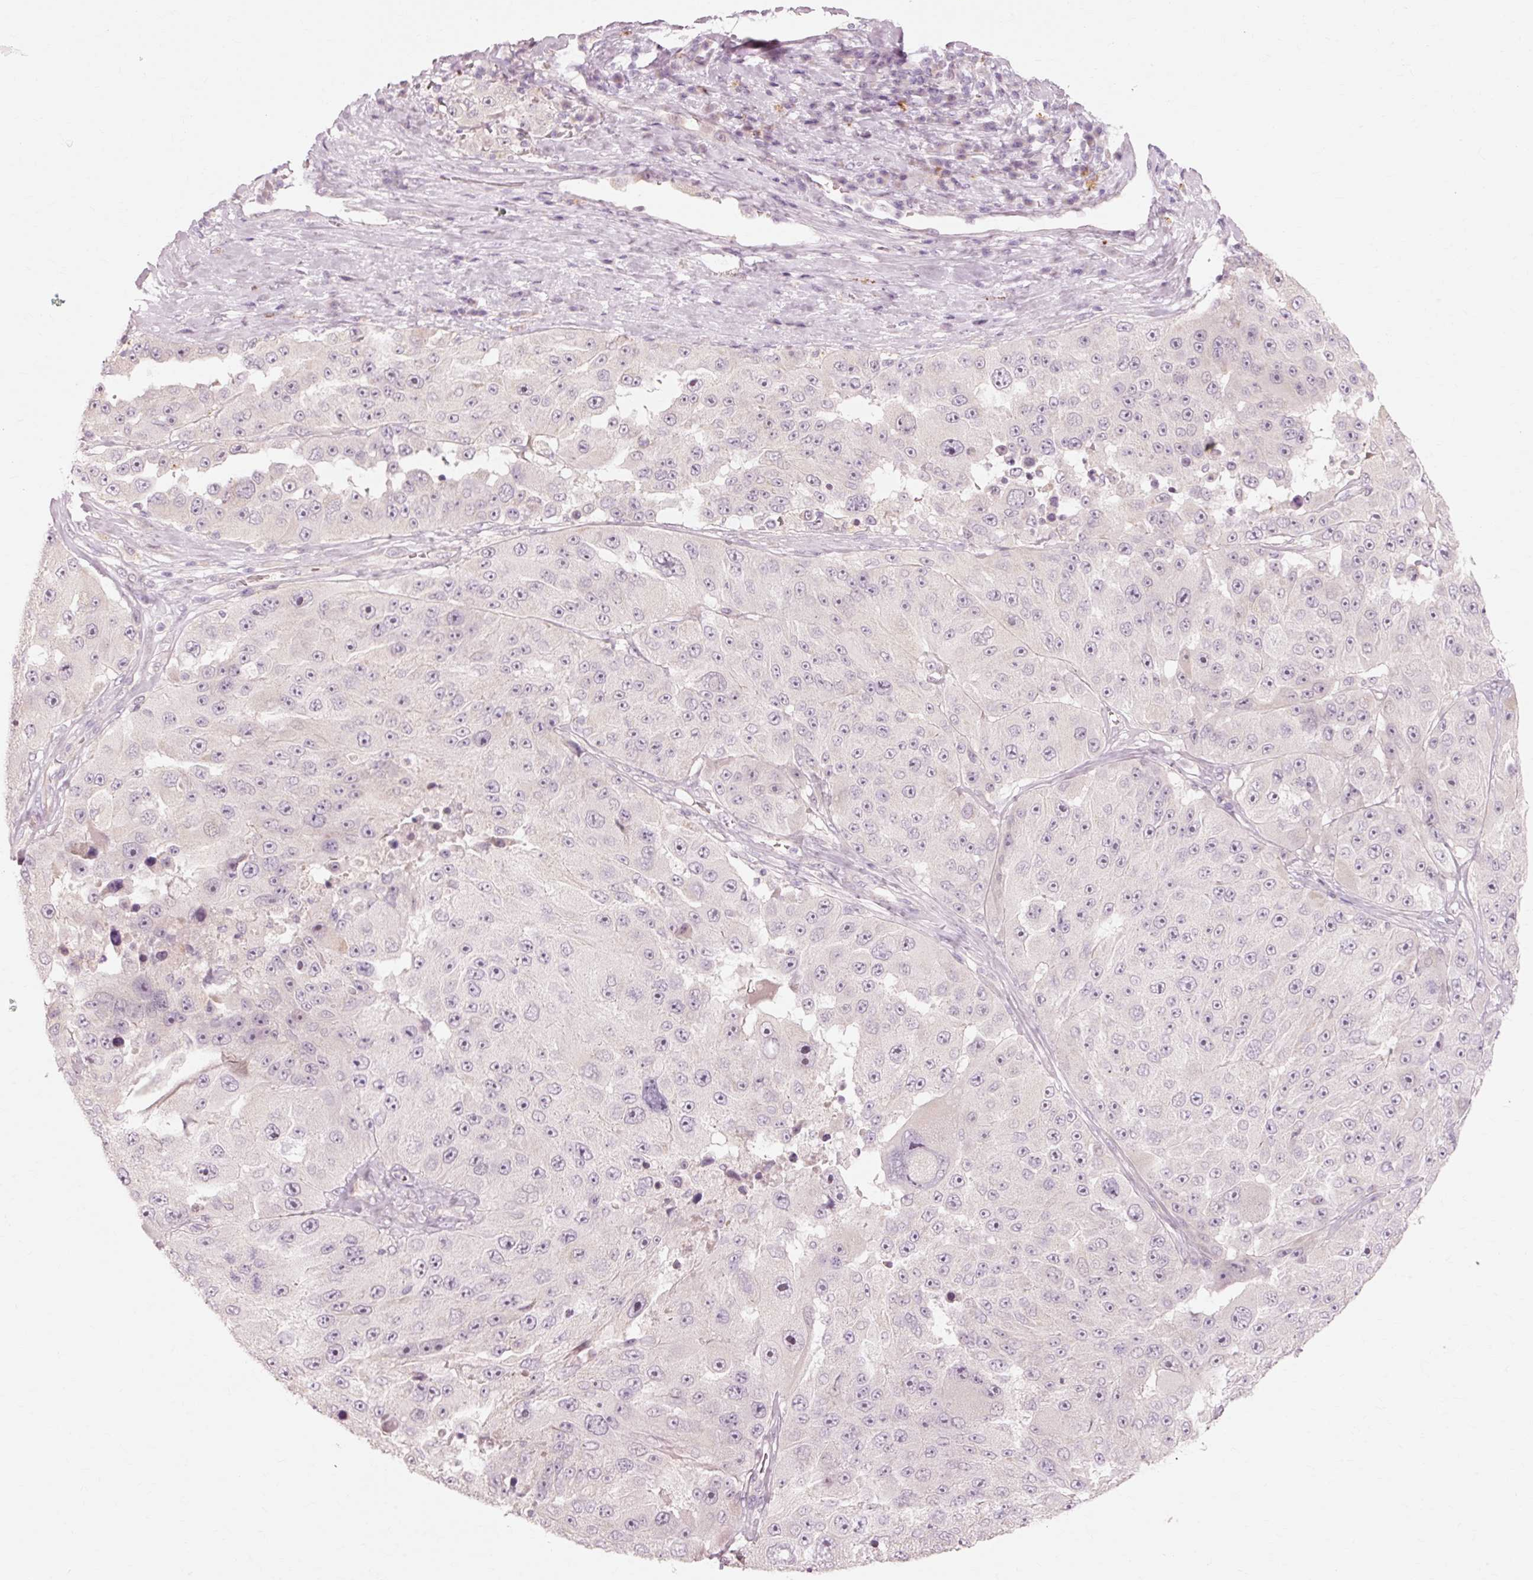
{"staining": {"intensity": "negative", "quantity": "none", "location": "none"}, "tissue": "melanoma", "cell_type": "Tumor cells", "image_type": "cancer", "snomed": [{"axis": "morphology", "description": "Malignant melanoma, Metastatic site"}, {"axis": "topography", "description": "Lymph node"}], "caption": "There is no significant staining in tumor cells of melanoma.", "gene": "TRIM73", "patient": {"sex": "male", "age": 62}}